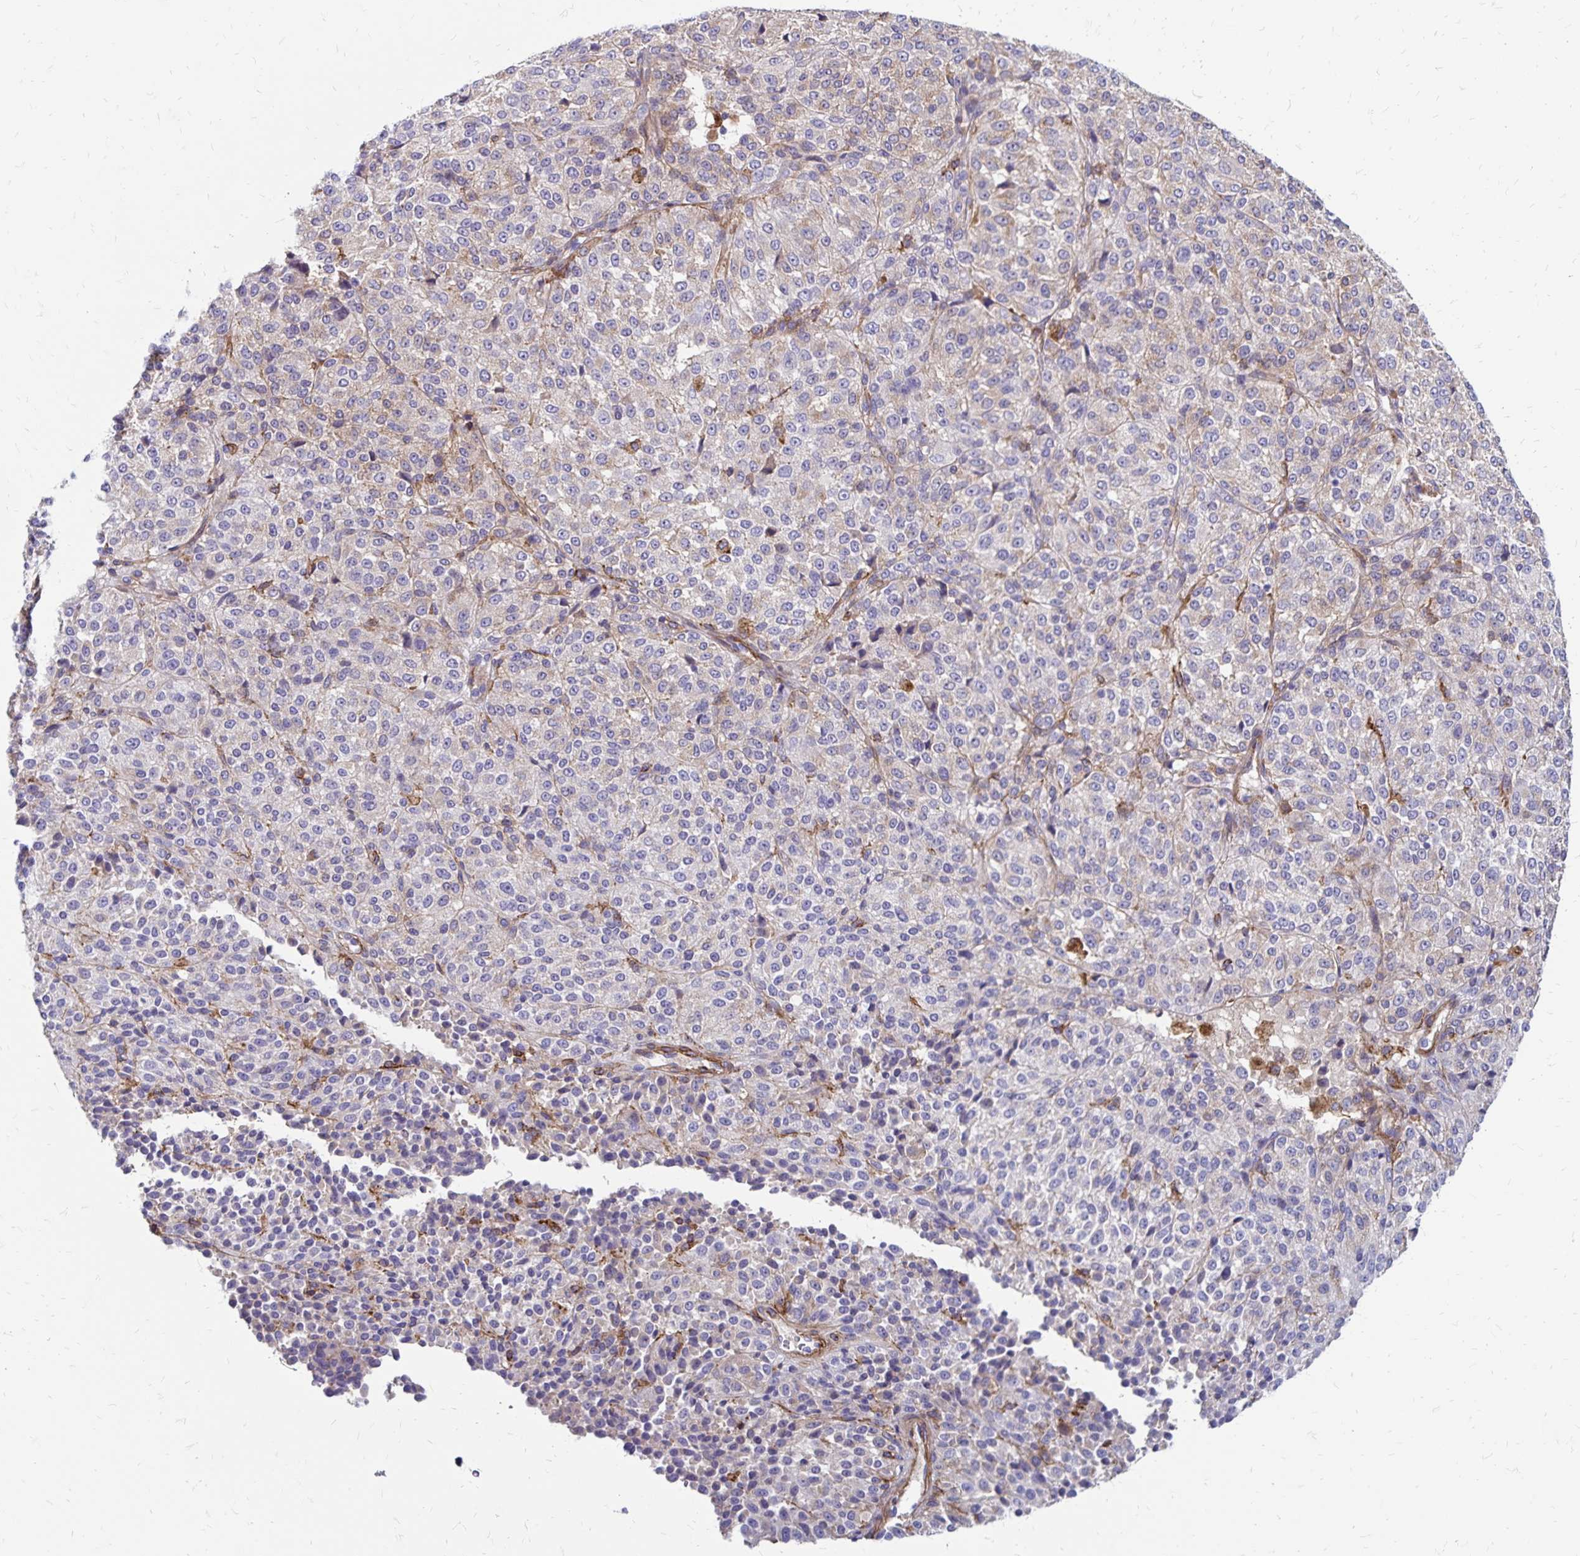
{"staining": {"intensity": "weak", "quantity": "25%-75%", "location": "cytoplasmic/membranous"}, "tissue": "melanoma", "cell_type": "Tumor cells", "image_type": "cancer", "snomed": [{"axis": "morphology", "description": "Malignant melanoma, Metastatic site"}, {"axis": "topography", "description": "Brain"}], "caption": "Immunohistochemistry (DAB) staining of melanoma reveals weak cytoplasmic/membranous protein expression in approximately 25%-75% of tumor cells. The staining is performed using DAB (3,3'-diaminobenzidine) brown chromogen to label protein expression. The nuclei are counter-stained blue using hematoxylin.", "gene": "TNS3", "patient": {"sex": "female", "age": 56}}